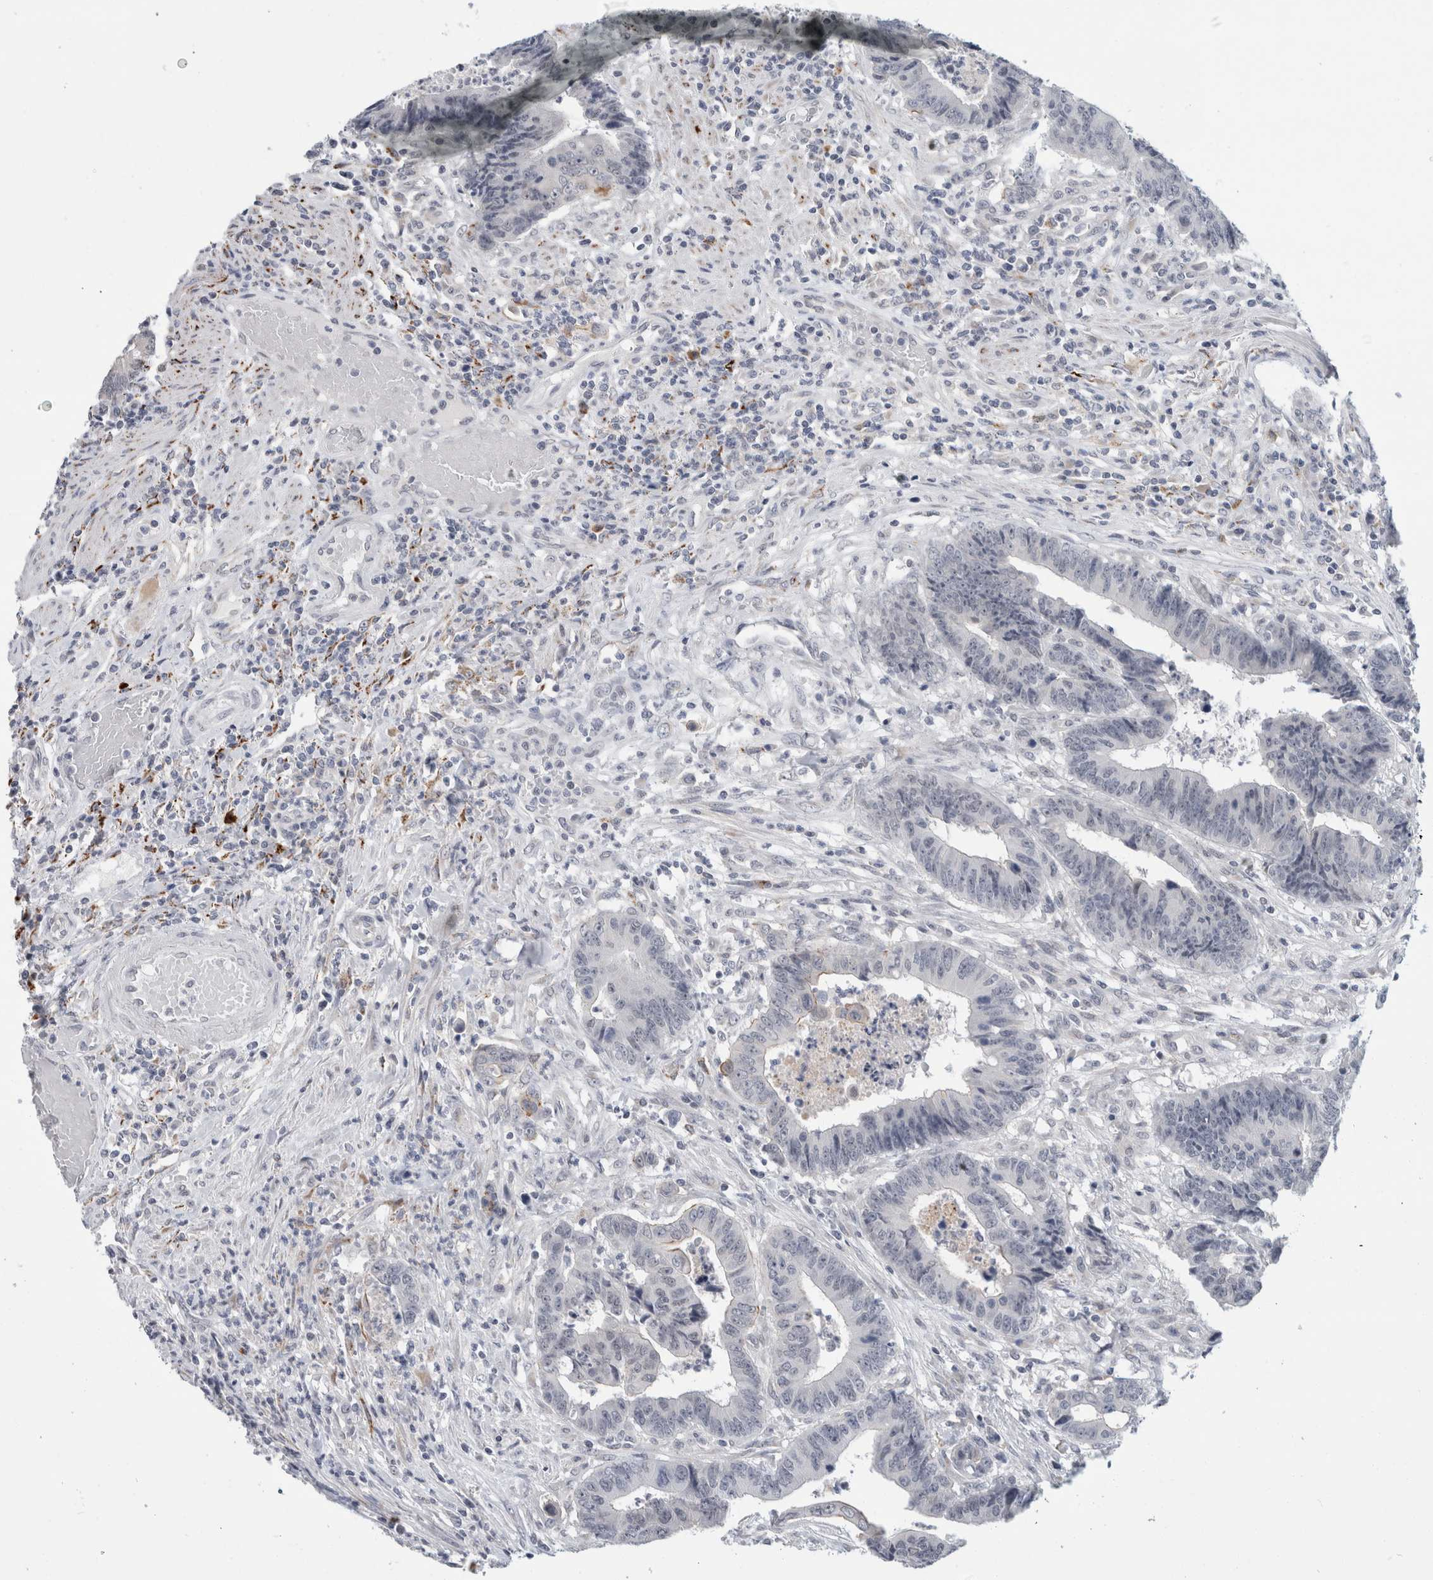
{"staining": {"intensity": "negative", "quantity": "none", "location": "none"}, "tissue": "colorectal cancer", "cell_type": "Tumor cells", "image_type": "cancer", "snomed": [{"axis": "morphology", "description": "Adenocarcinoma, NOS"}, {"axis": "topography", "description": "Rectum"}], "caption": "IHC of human colorectal adenocarcinoma shows no expression in tumor cells.", "gene": "NIPA1", "patient": {"sex": "male", "age": 84}}